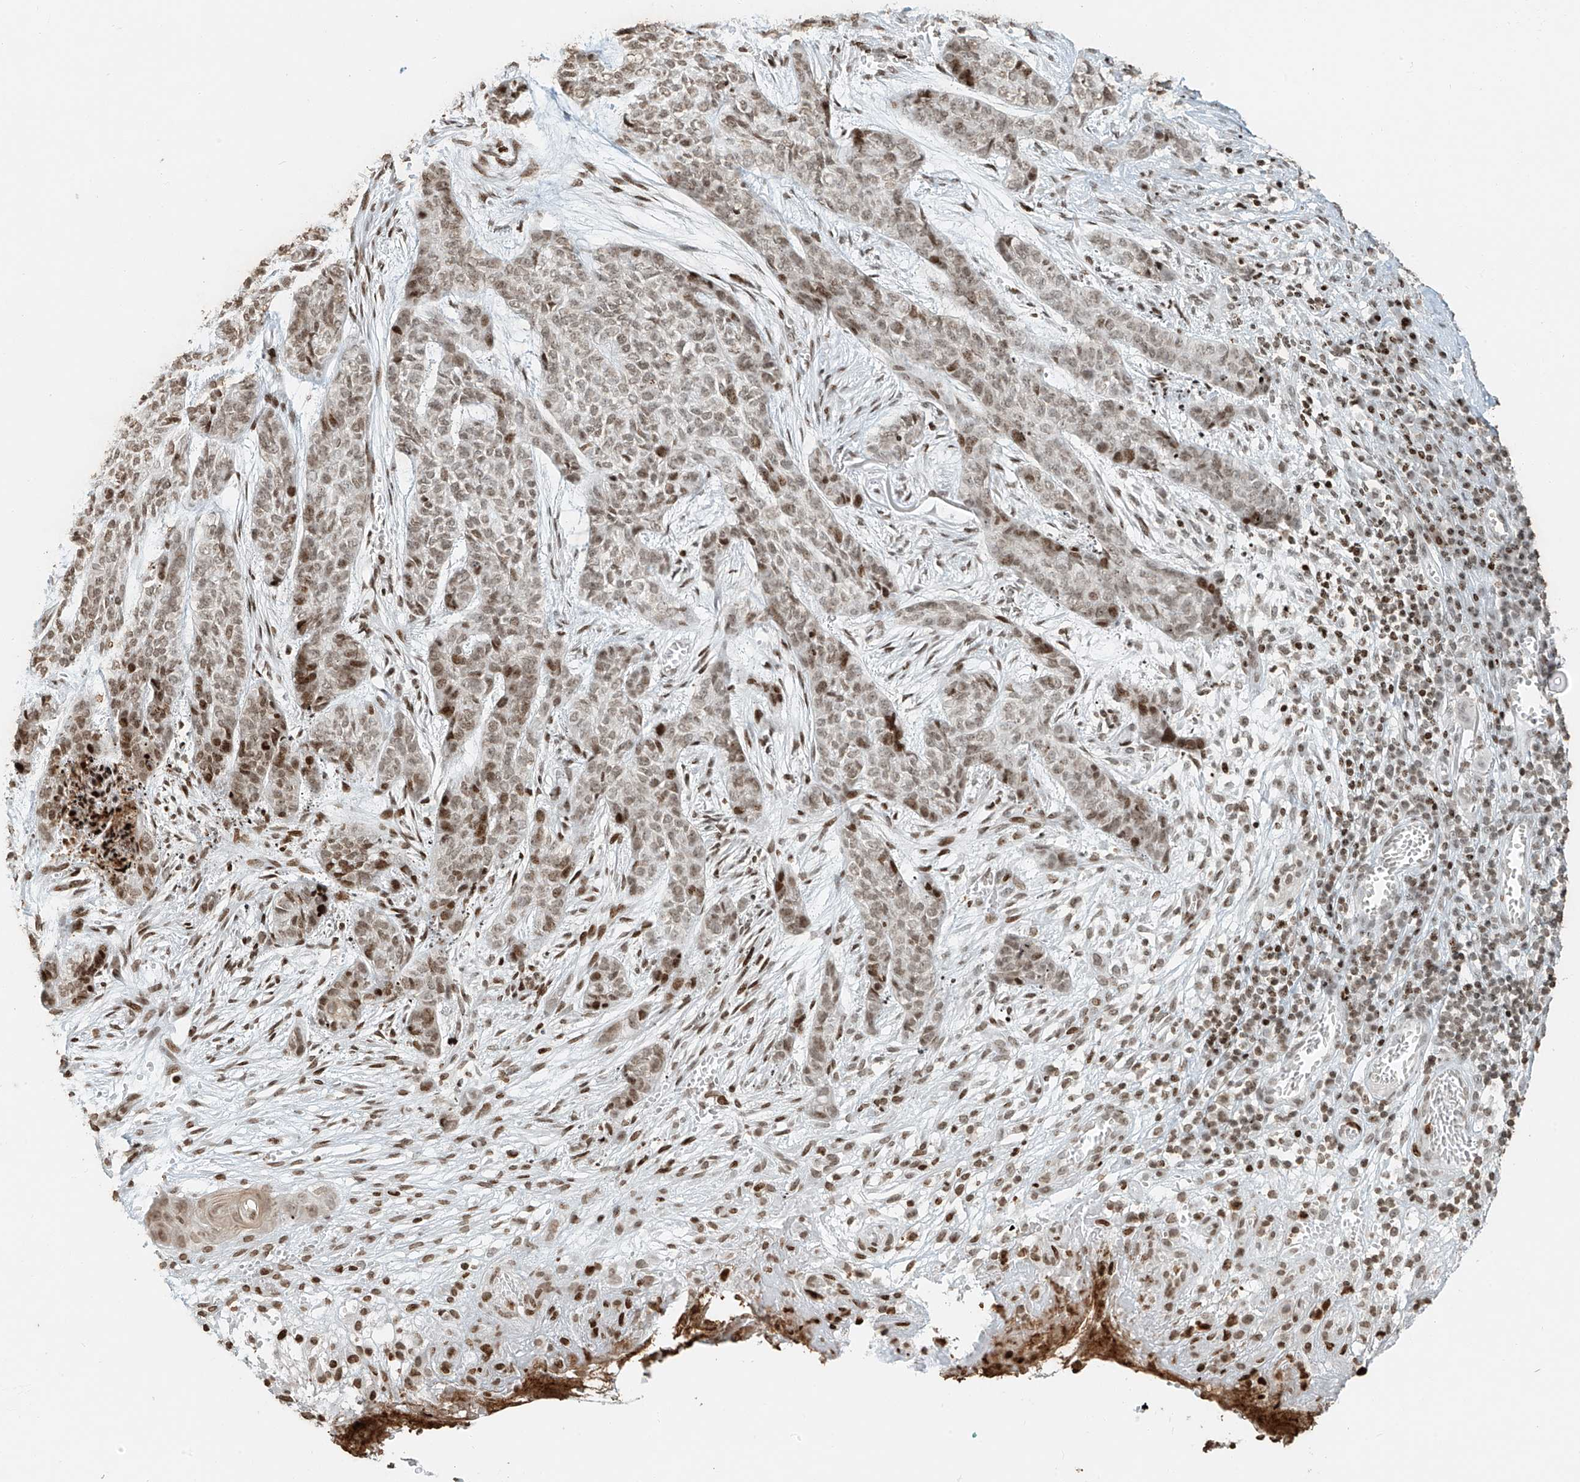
{"staining": {"intensity": "moderate", "quantity": ">75%", "location": "nuclear"}, "tissue": "skin cancer", "cell_type": "Tumor cells", "image_type": "cancer", "snomed": [{"axis": "morphology", "description": "Basal cell carcinoma"}, {"axis": "topography", "description": "Skin"}], "caption": "The histopathology image reveals staining of skin cancer, revealing moderate nuclear protein positivity (brown color) within tumor cells.", "gene": "C17orf58", "patient": {"sex": "female", "age": 64}}